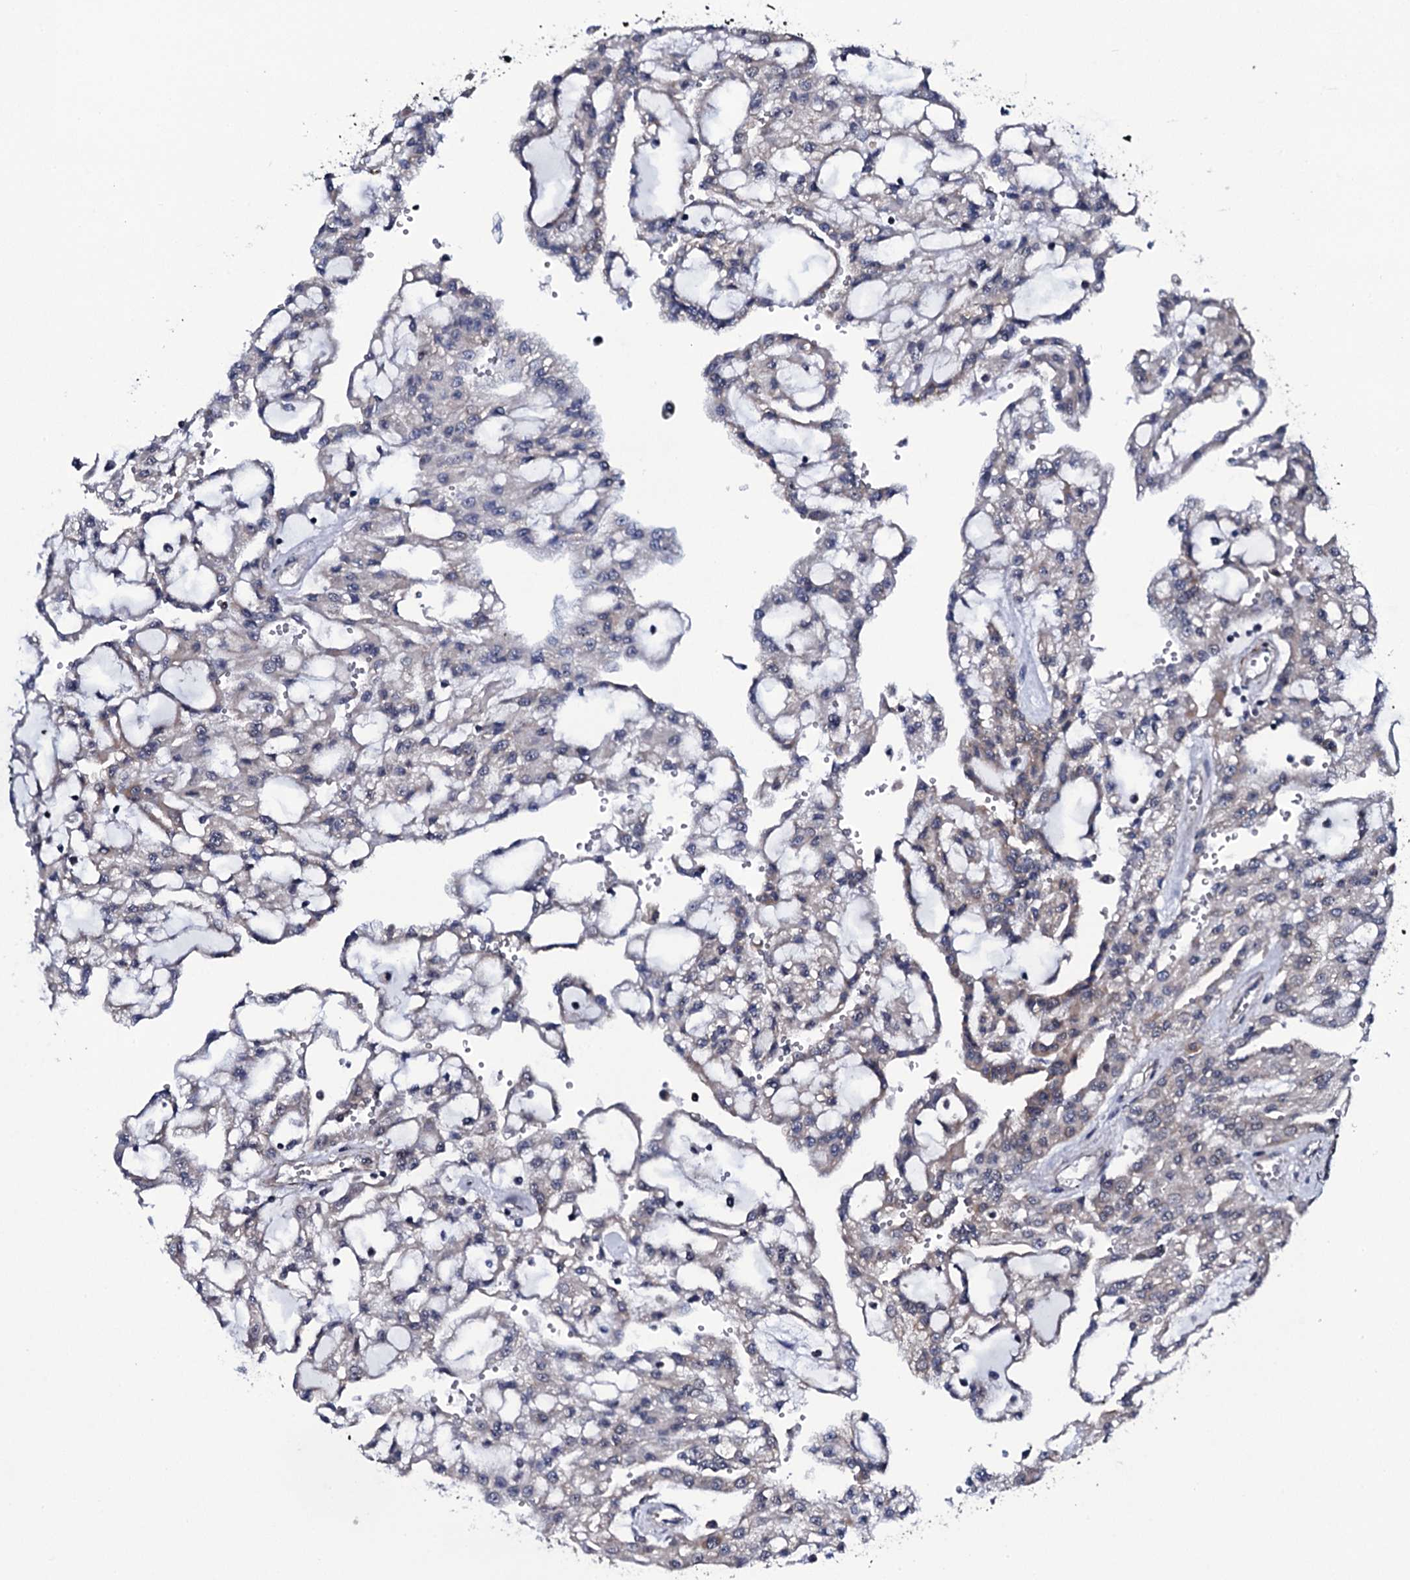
{"staining": {"intensity": "weak", "quantity": "<25%", "location": "cytoplasmic/membranous"}, "tissue": "renal cancer", "cell_type": "Tumor cells", "image_type": "cancer", "snomed": [{"axis": "morphology", "description": "Adenocarcinoma, NOS"}, {"axis": "topography", "description": "Kidney"}], "caption": "This is an IHC micrograph of human adenocarcinoma (renal). There is no expression in tumor cells.", "gene": "CWC15", "patient": {"sex": "male", "age": 63}}